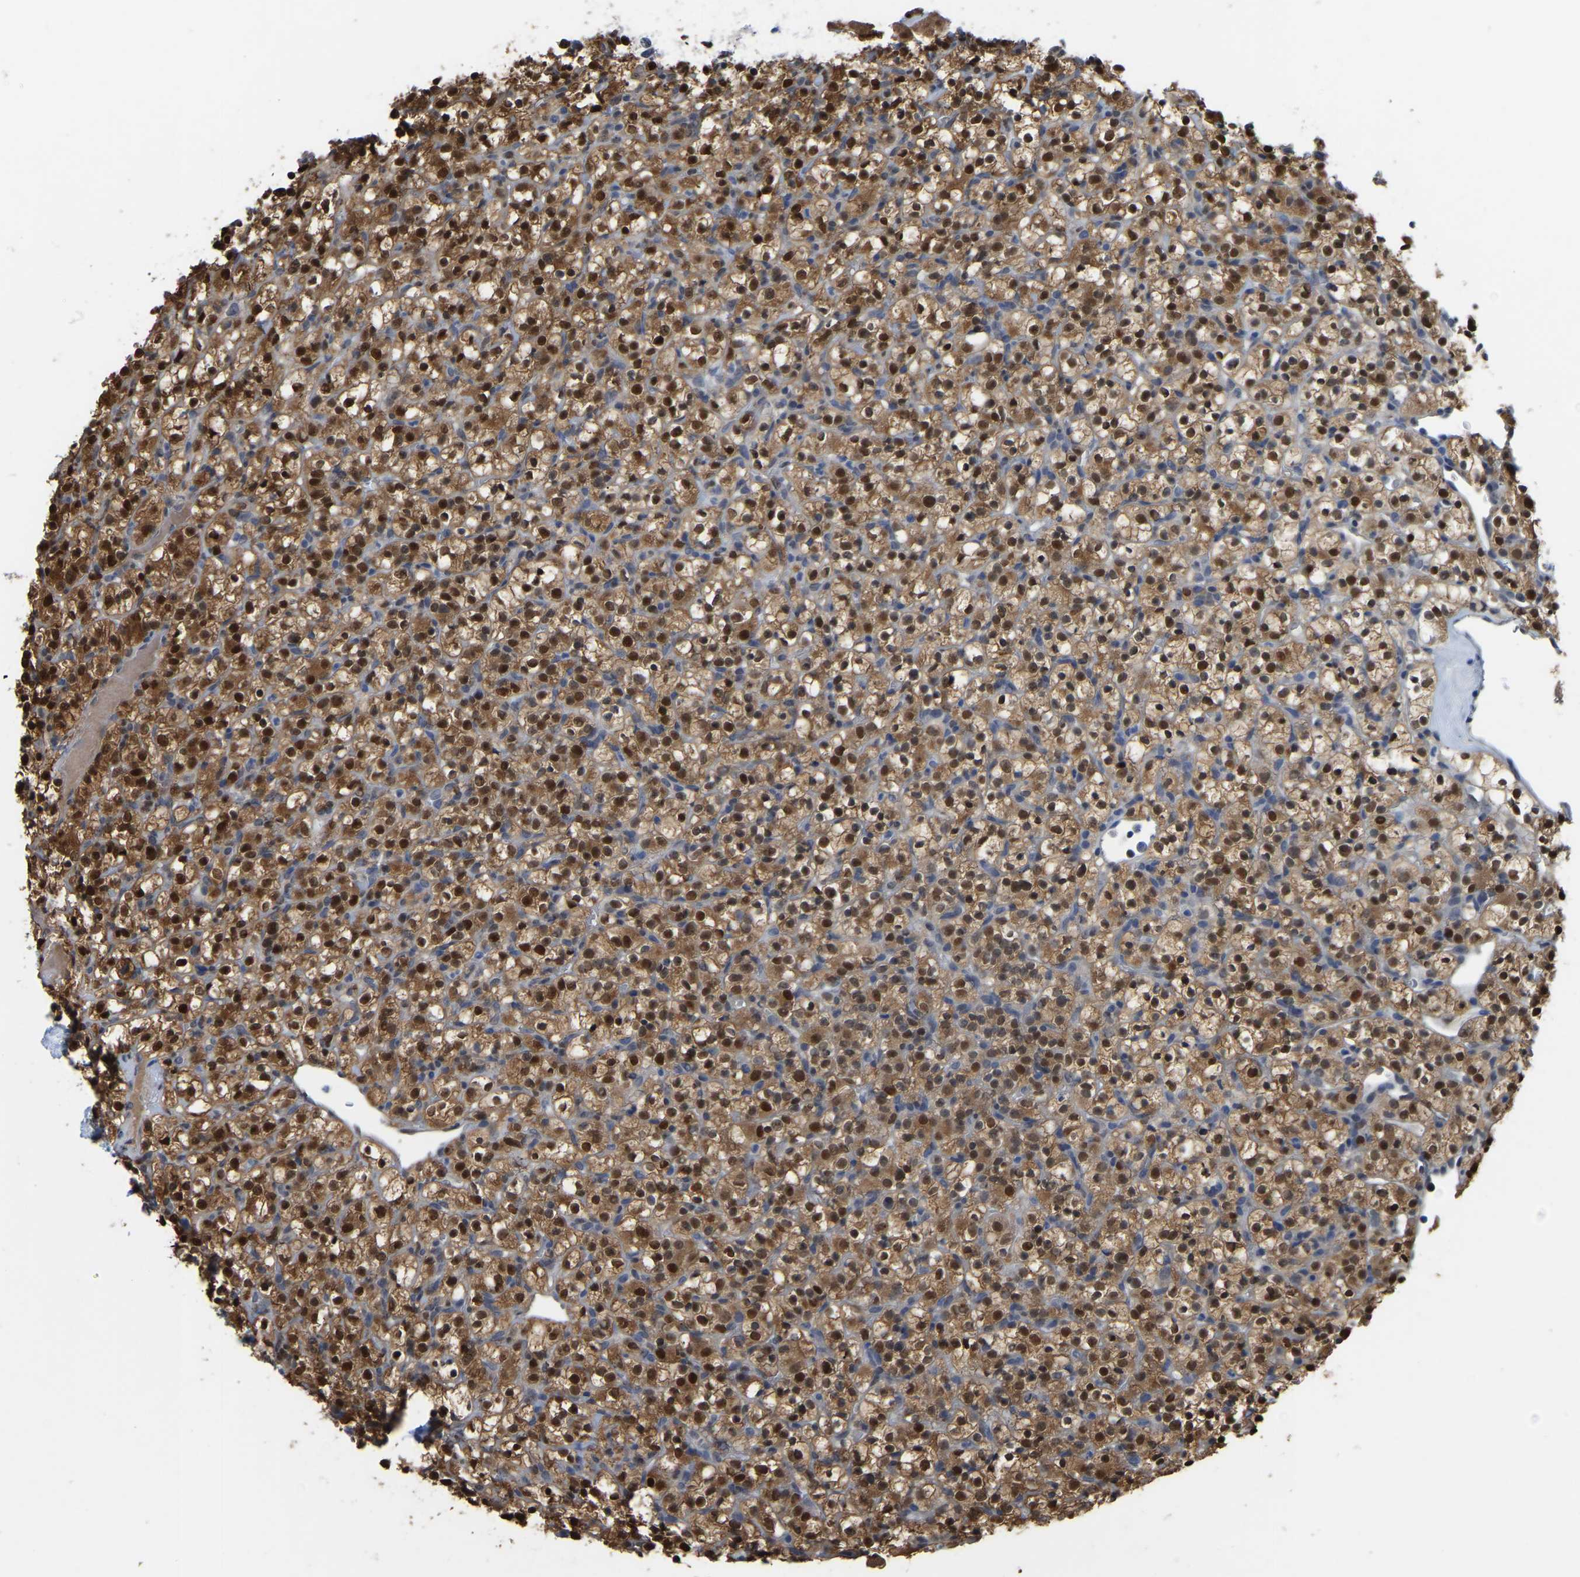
{"staining": {"intensity": "strong", "quantity": ">75%", "location": "cytoplasmic/membranous,nuclear"}, "tissue": "renal cancer", "cell_type": "Tumor cells", "image_type": "cancer", "snomed": [{"axis": "morphology", "description": "Normal tissue, NOS"}, {"axis": "morphology", "description": "Adenocarcinoma, NOS"}, {"axis": "topography", "description": "Kidney"}], "caption": "This photomicrograph shows renal adenocarcinoma stained with immunohistochemistry (IHC) to label a protein in brown. The cytoplasmic/membranous and nuclear of tumor cells show strong positivity for the protein. Nuclei are counter-stained blue.", "gene": "KLRG2", "patient": {"sex": "female", "age": 72}}